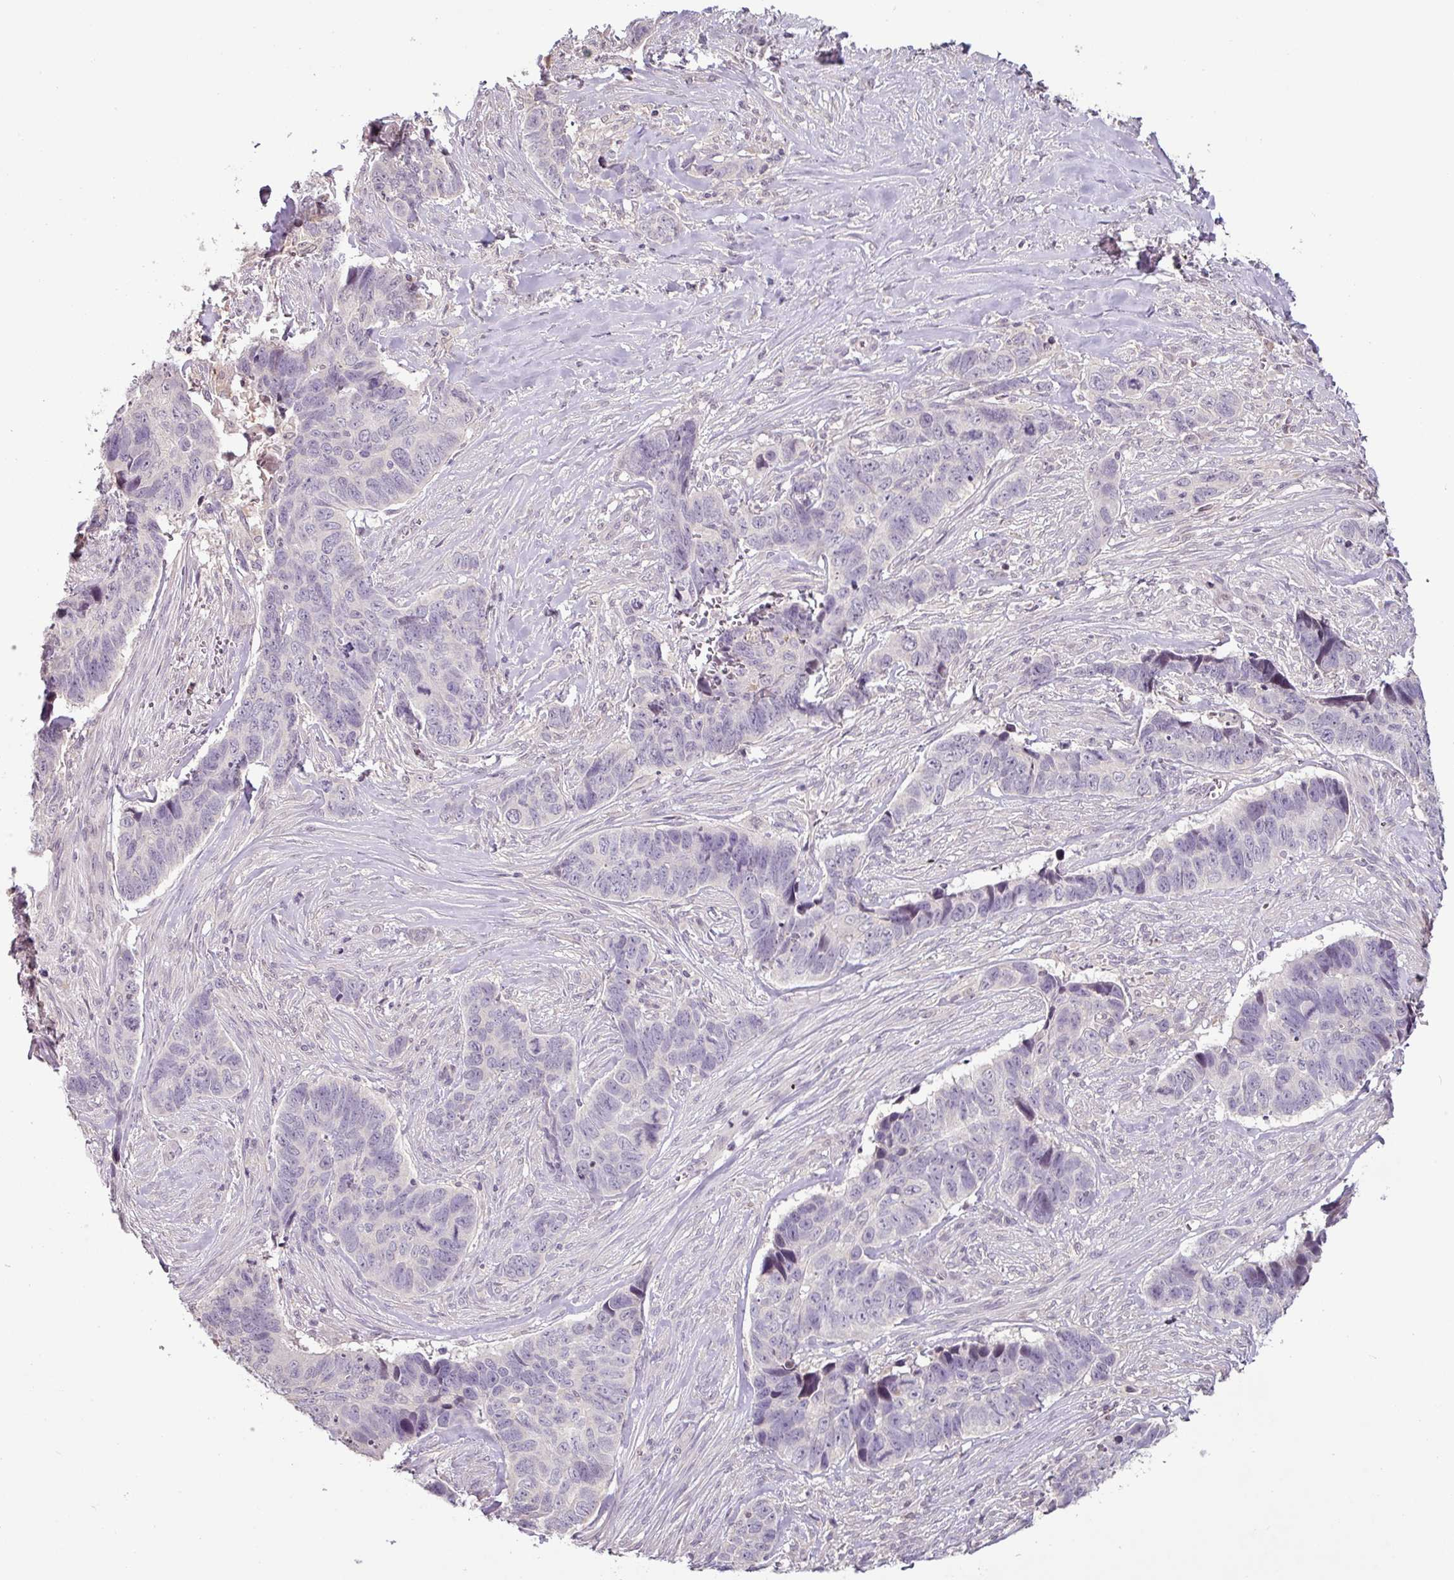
{"staining": {"intensity": "negative", "quantity": "none", "location": "none"}, "tissue": "skin cancer", "cell_type": "Tumor cells", "image_type": "cancer", "snomed": [{"axis": "morphology", "description": "Basal cell carcinoma"}, {"axis": "topography", "description": "Skin"}], "caption": "High power microscopy micrograph of an IHC photomicrograph of skin basal cell carcinoma, revealing no significant positivity in tumor cells. The staining is performed using DAB brown chromogen with nuclei counter-stained in using hematoxylin.", "gene": "SLC5A10", "patient": {"sex": "female", "age": 82}}